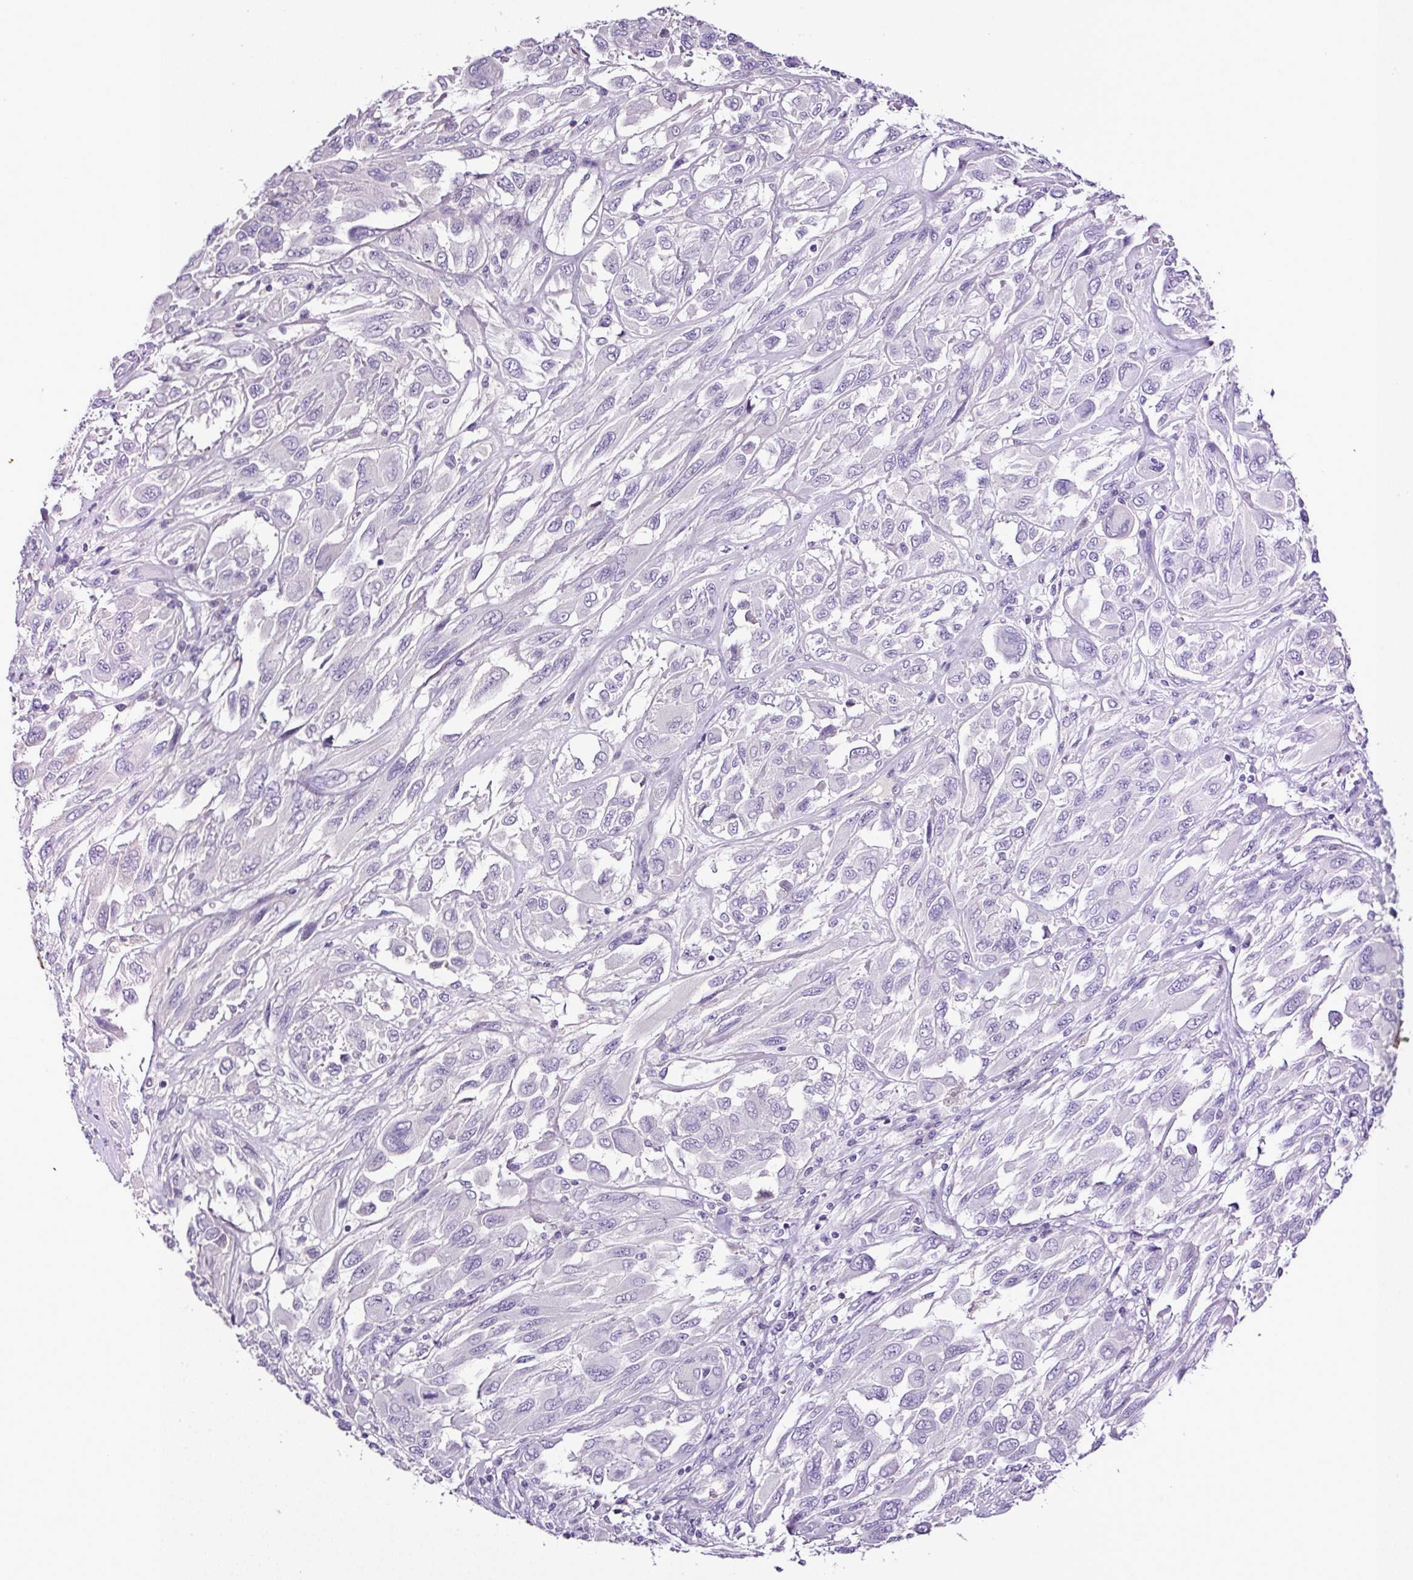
{"staining": {"intensity": "negative", "quantity": "none", "location": "none"}, "tissue": "melanoma", "cell_type": "Tumor cells", "image_type": "cancer", "snomed": [{"axis": "morphology", "description": "Malignant melanoma, NOS"}, {"axis": "topography", "description": "Skin"}], "caption": "Protein analysis of malignant melanoma exhibits no significant staining in tumor cells.", "gene": "SP8", "patient": {"sex": "female", "age": 91}}